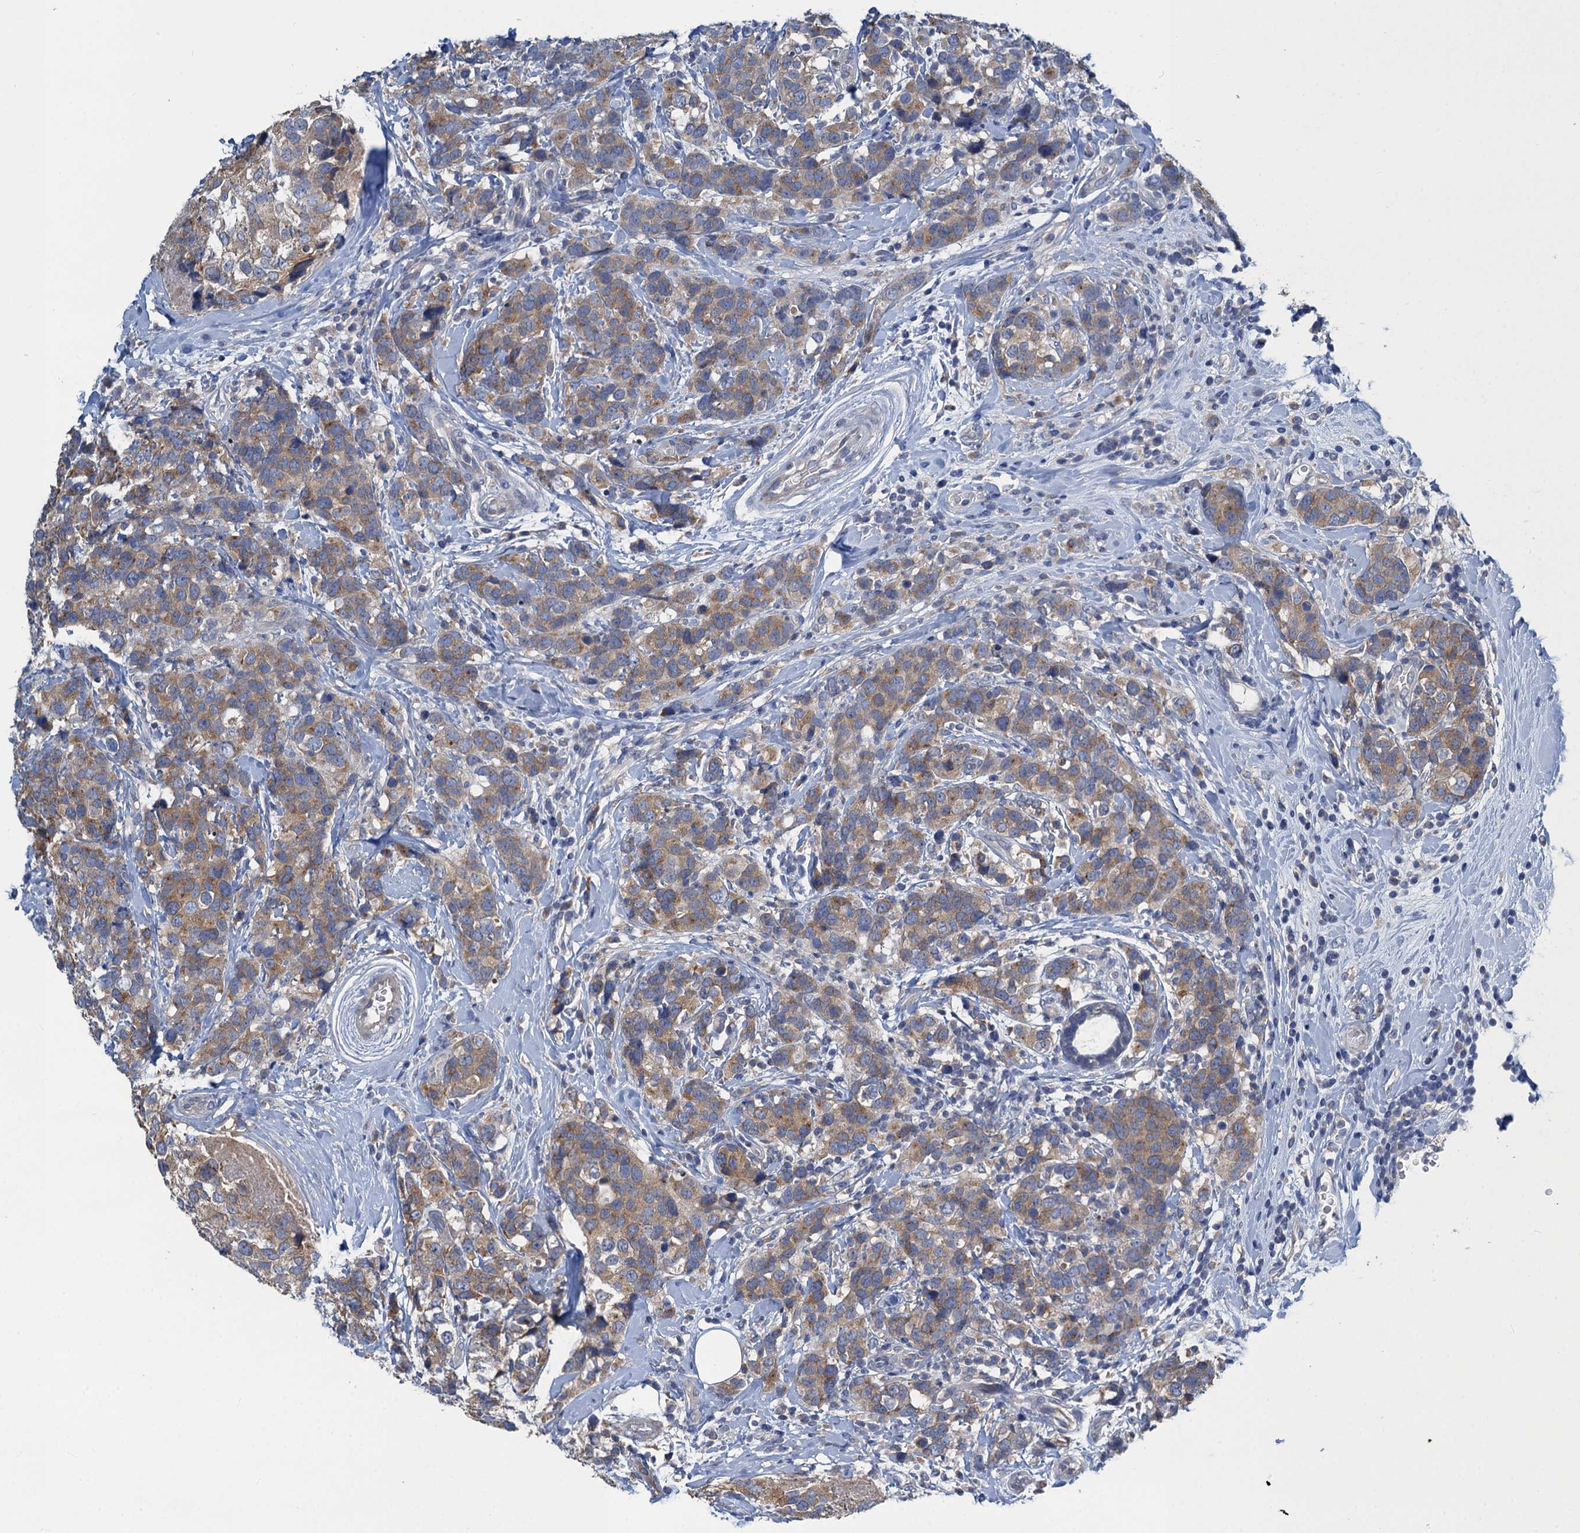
{"staining": {"intensity": "weak", "quantity": ">75%", "location": "cytoplasmic/membranous"}, "tissue": "breast cancer", "cell_type": "Tumor cells", "image_type": "cancer", "snomed": [{"axis": "morphology", "description": "Lobular carcinoma"}, {"axis": "topography", "description": "Breast"}], "caption": "Breast cancer stained with a brown dye shows weak cytoplasmic/membranous positive positivity in about >75% of tumor cells.", "gene": "SNAP29", "patient": {"sex": "female", "age": 59}}